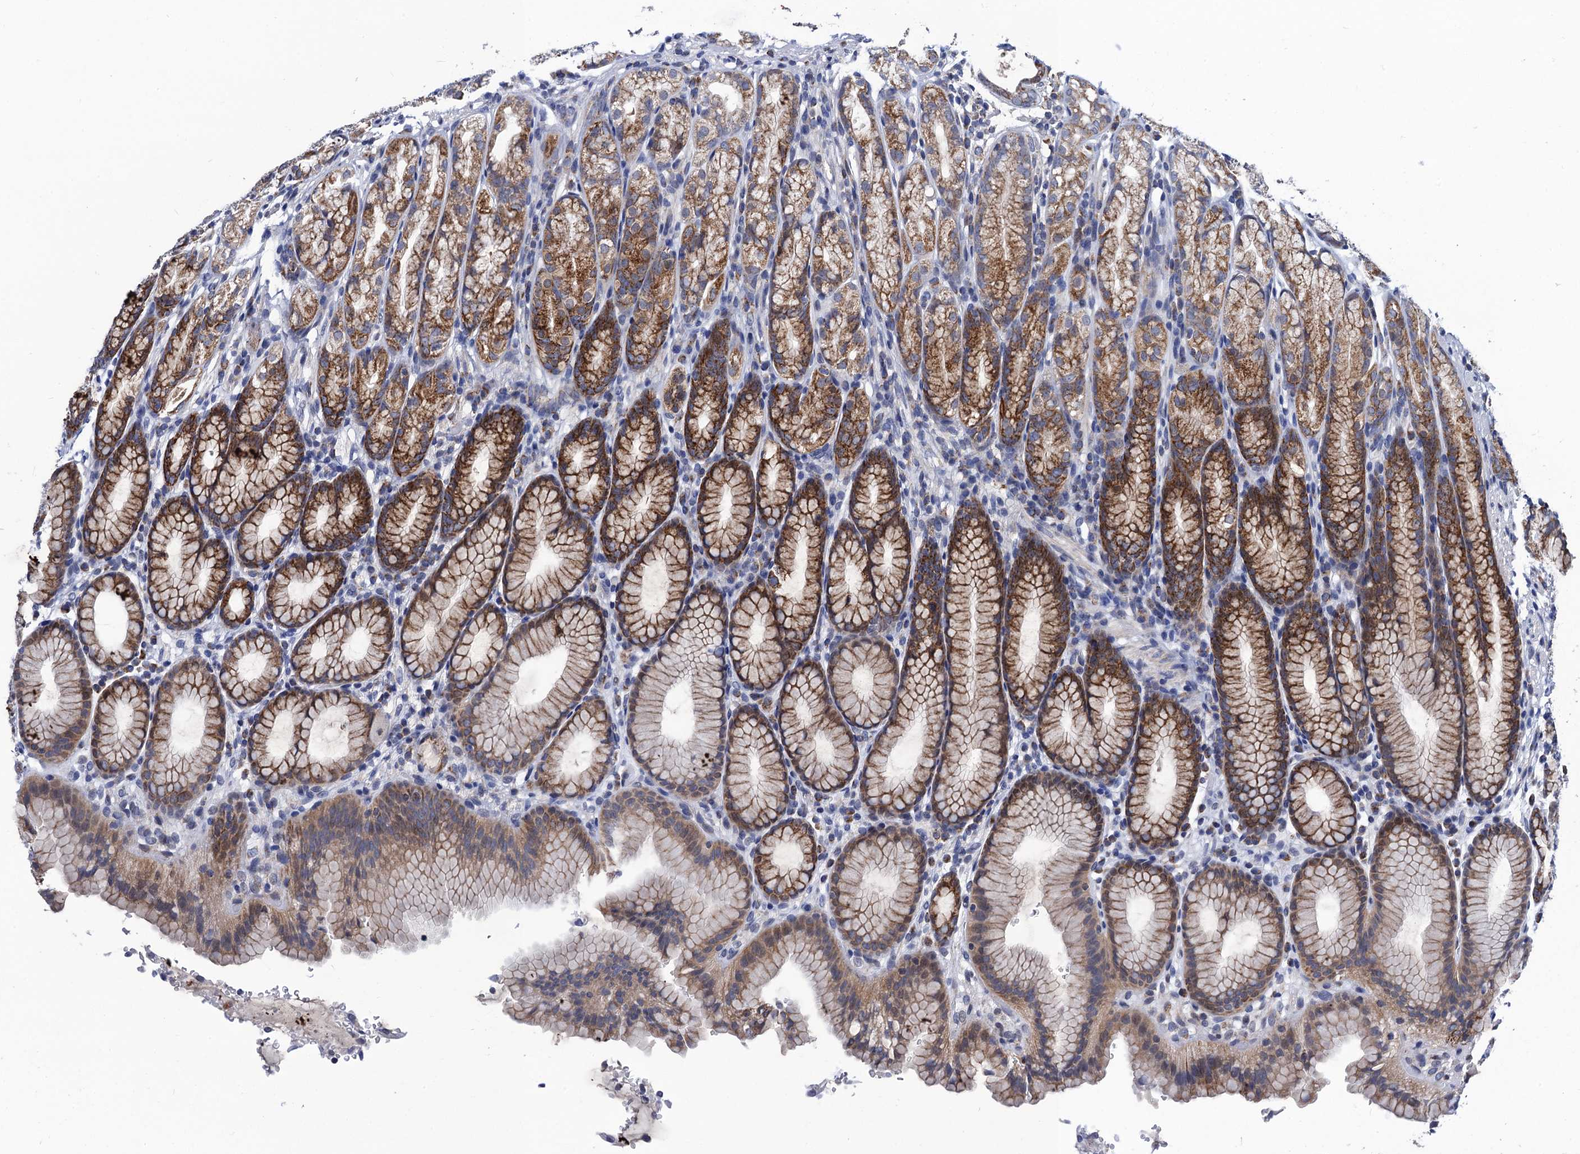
{"staining": {"intensity": "moderate", "quantity": ">75%", "location": "cytoplasmic/membranous"}, "tissue": "stomach", "cell_type": "Glandular cells", "image_type": "normal", "snomed": [{"axis": "morphology", "description": "Normal tissue, NOS"}, {"axis": "topography", "description": "Stomach"}], "caption": "Glandular cells exhibit moderate cytoplasmic/membranous expression in about >75% of cells in unremarkable stomach. Nuclei are stained in blue.", "gene": "PTCD3", "patient": {"sex": "male", "age": 42}}